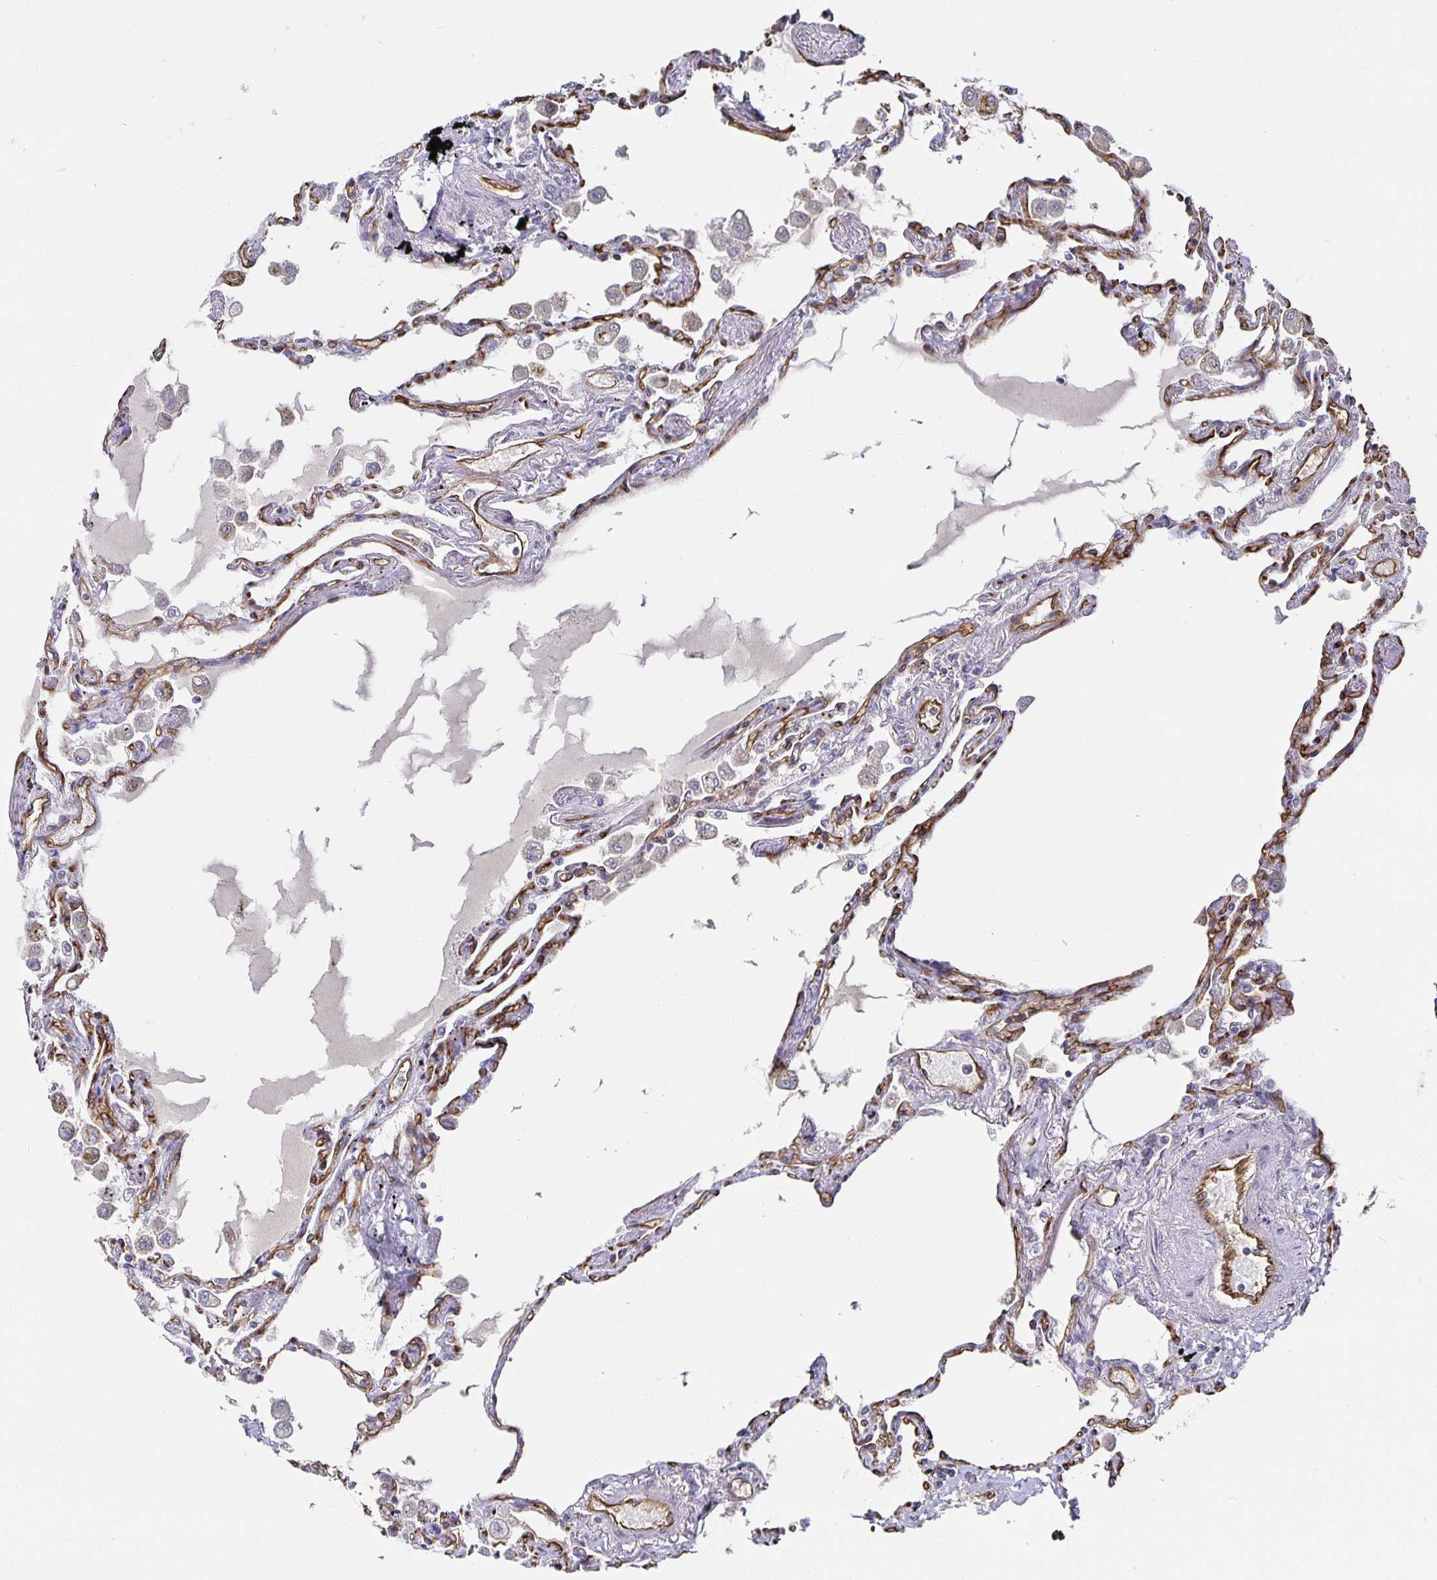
{"staining": {"intensity": "moderate", "quantity": "<25%", "location": "cytoplasmic/membranous"}, "tissue": "lung", "cell_type": "Alveolar cells", "image_type": "normal", "snomed": [{"axis": "morphology", "description": "Normal tissue, NOS"}, {"axis": "morphology", "description": "Adenocarcinoma, NOS"}, {"axis": "topography", "description": "Cartilage tissue"}, {"axis": "topography", "description": "Lung"}], "caption": "Immunohistochemistry of benign human lung exhibits low levels of moderate cytoplasmic/membranous staining in approximately <25% of alveolar cells. The staining was performed using DAB, with brown indicating positive protein expression. Nuclei are stained blue with hematoxylin.", "gene": "PODXL", "patient": {"sex": "female", "age": 67}}